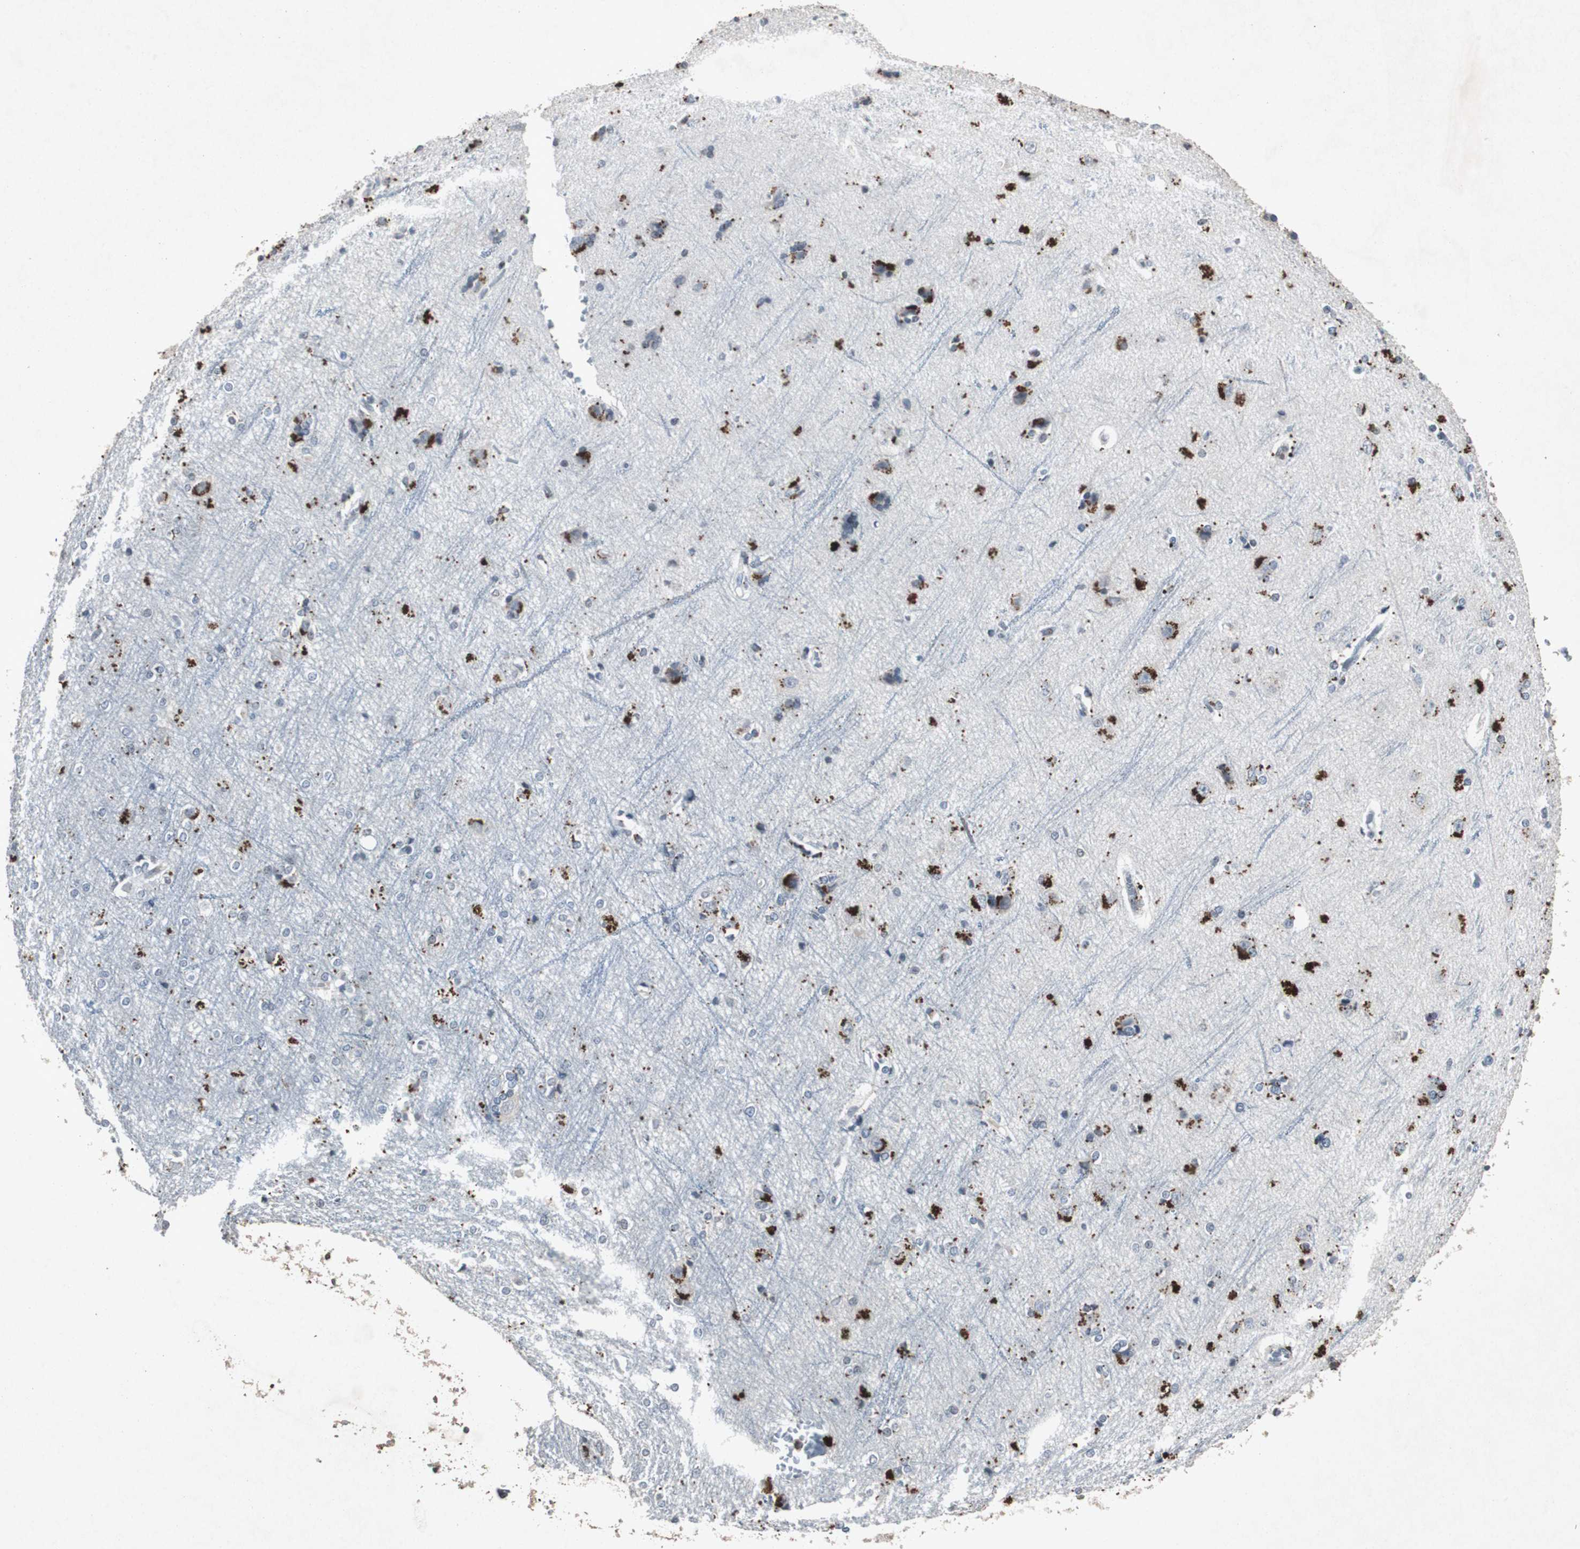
{"staining": {"intensity": "negative", "quantity": "none", "location": "none"}, "tissue": "cerebral cortex", "cell_type": "Endothelial cells", "image_type": "normal", "snomed": [{"axis": "morphology", "description": "Normal tissue, NOS"}, {"axis": "topography", "description": "Cerebral cortex"}], "caption": "Benign cerebral cortex was stained to show a protein in brown. There is no significant positivity in endothelial cells. (DAB (3,3'-diaminobenzidine) IHC with hematoxylin counter stain).", "gene": "ADNP2", "patient": {"sex": "female", "age": 54}}